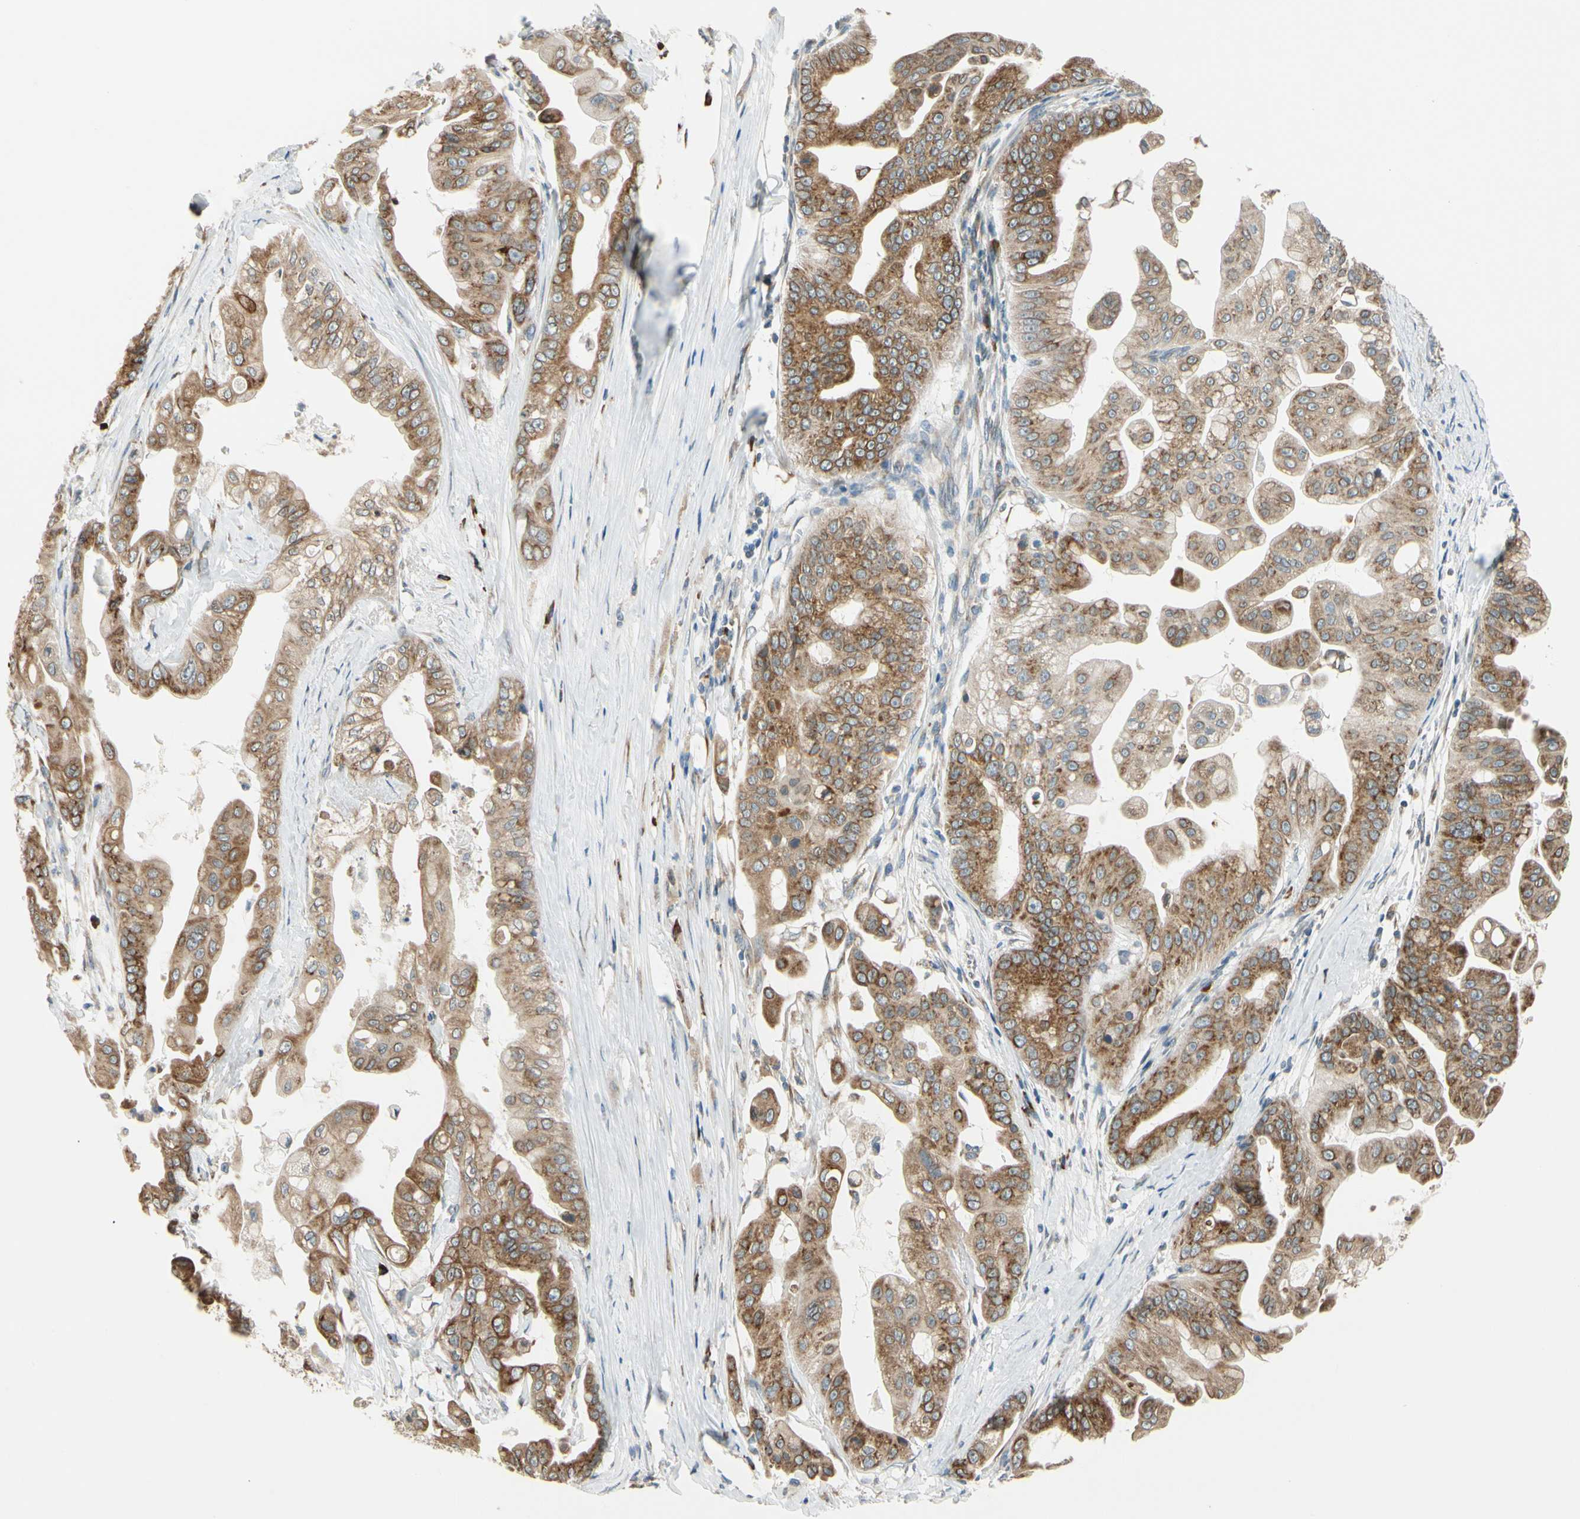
{"staining": {"intensity": "moderate", "quantity": ">75%", "location": "cytoplasmic/membranous"}, "tissue": "pancreatic cancer", "cell_type": "Tumor cells", "image_type": "cancer", "snomed": [{"axis": "morphology", "description": "Adenocarcinoma, NOS"}, {"axis": "topography", "description": "Pancreas"}], "caption": "DAB immunohistochemical staining of pancreatic cancer displays moderate cytoplasmic/membranous protein positivity in about >75% of tumor cells. The staining was performed using DAB, with brown indicating positive protein expression. Nuclei are stained blue with hematoxylin.", "gene": "RPN2", "patient": {"sex": "female", "age": 75}}